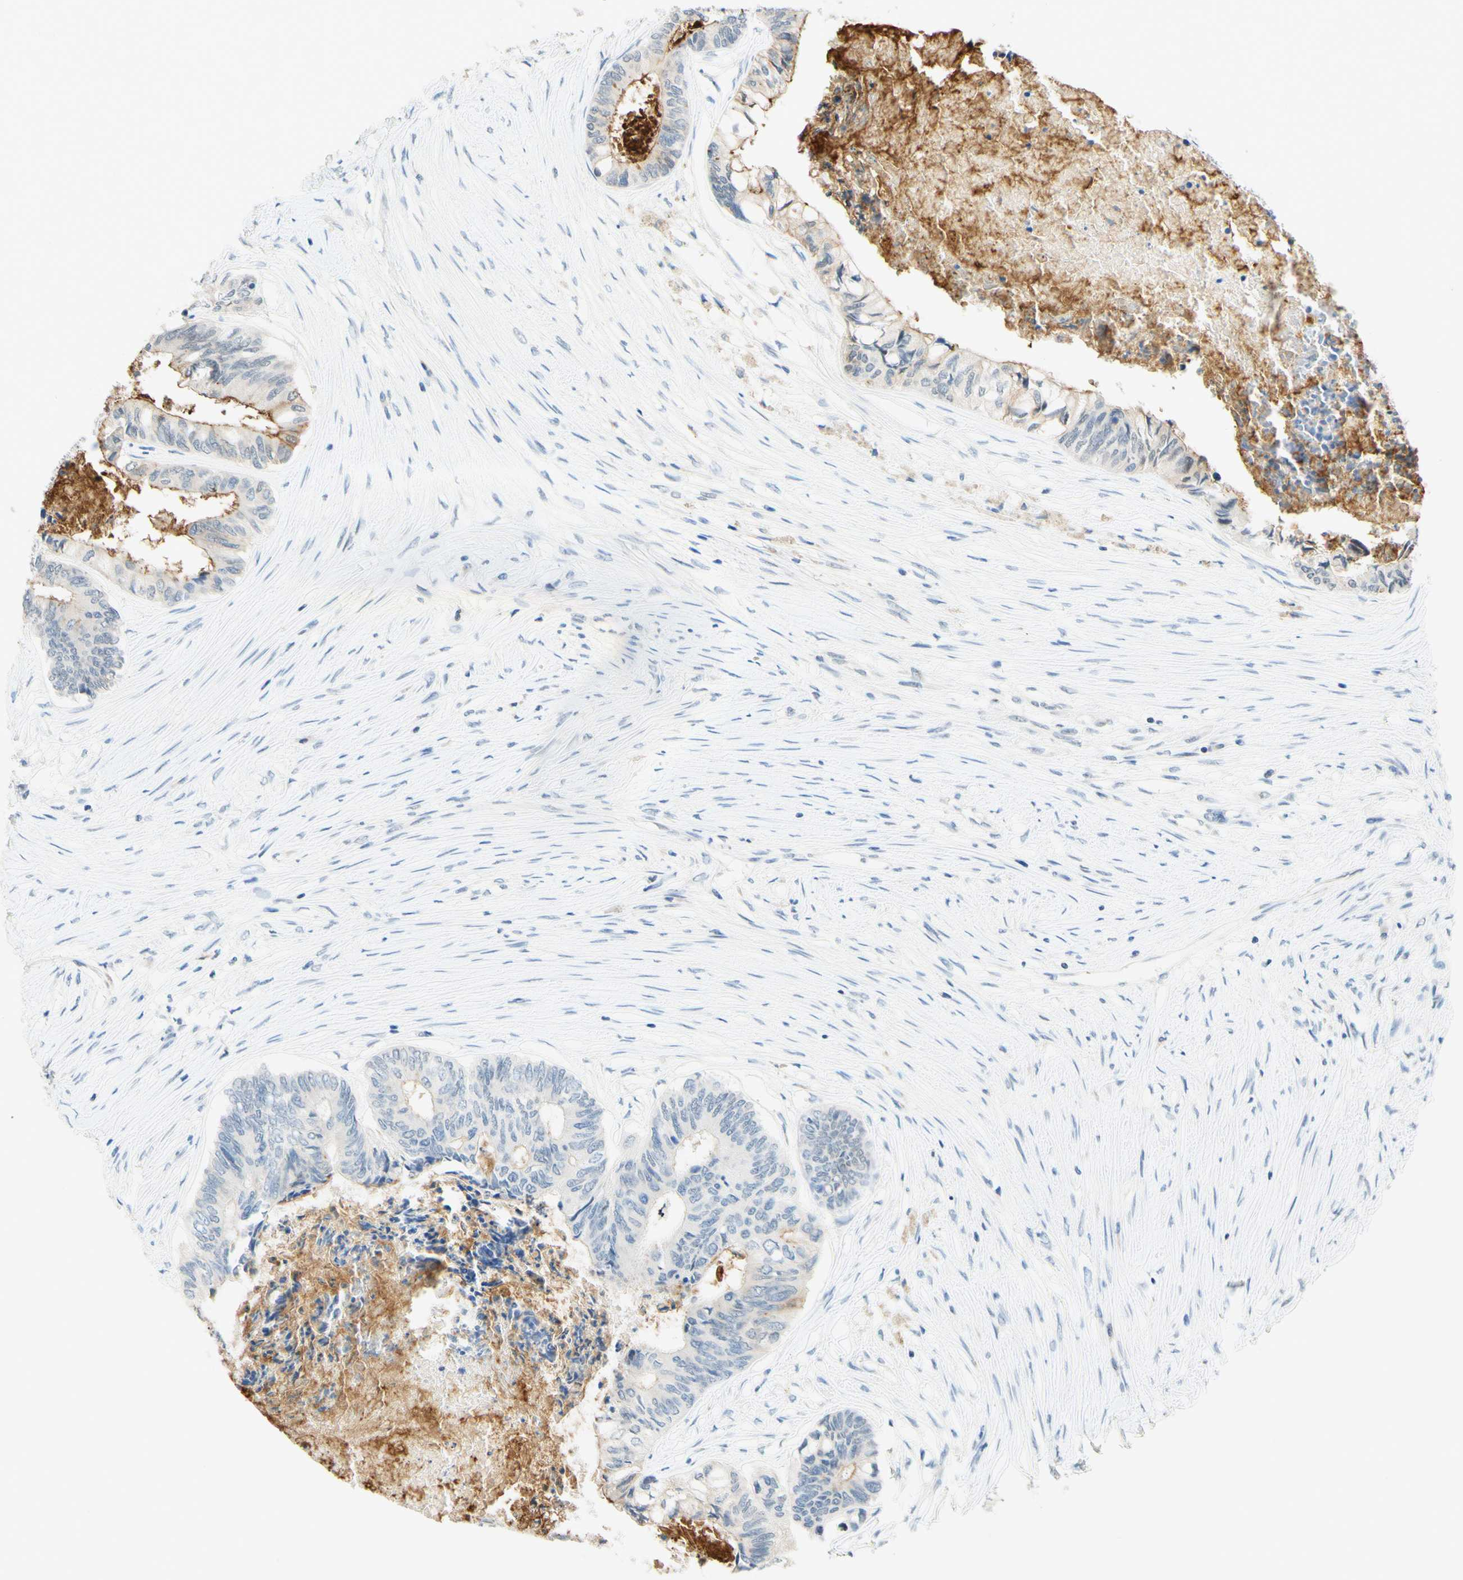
{"staining": {"intensity": "negative", "quantity": "none", "location": "none"}, "tissue": "colorectal cancer", "cell_type": "Tumor cells", "image_type": "cancer", "snomed": [{"axis": "morphology", "description": "Adenocarcinoma, NOS"}, {"axis": "topography", "description": "Rectum"}], "caption": "Human colorectal cancer (adenocarcinoma) stained for a protein using immunohistochemistry (IHC) shows no staining in tumor cells.", "gene": "TREM2", "patient": {"sex": "male", "age": 63}}